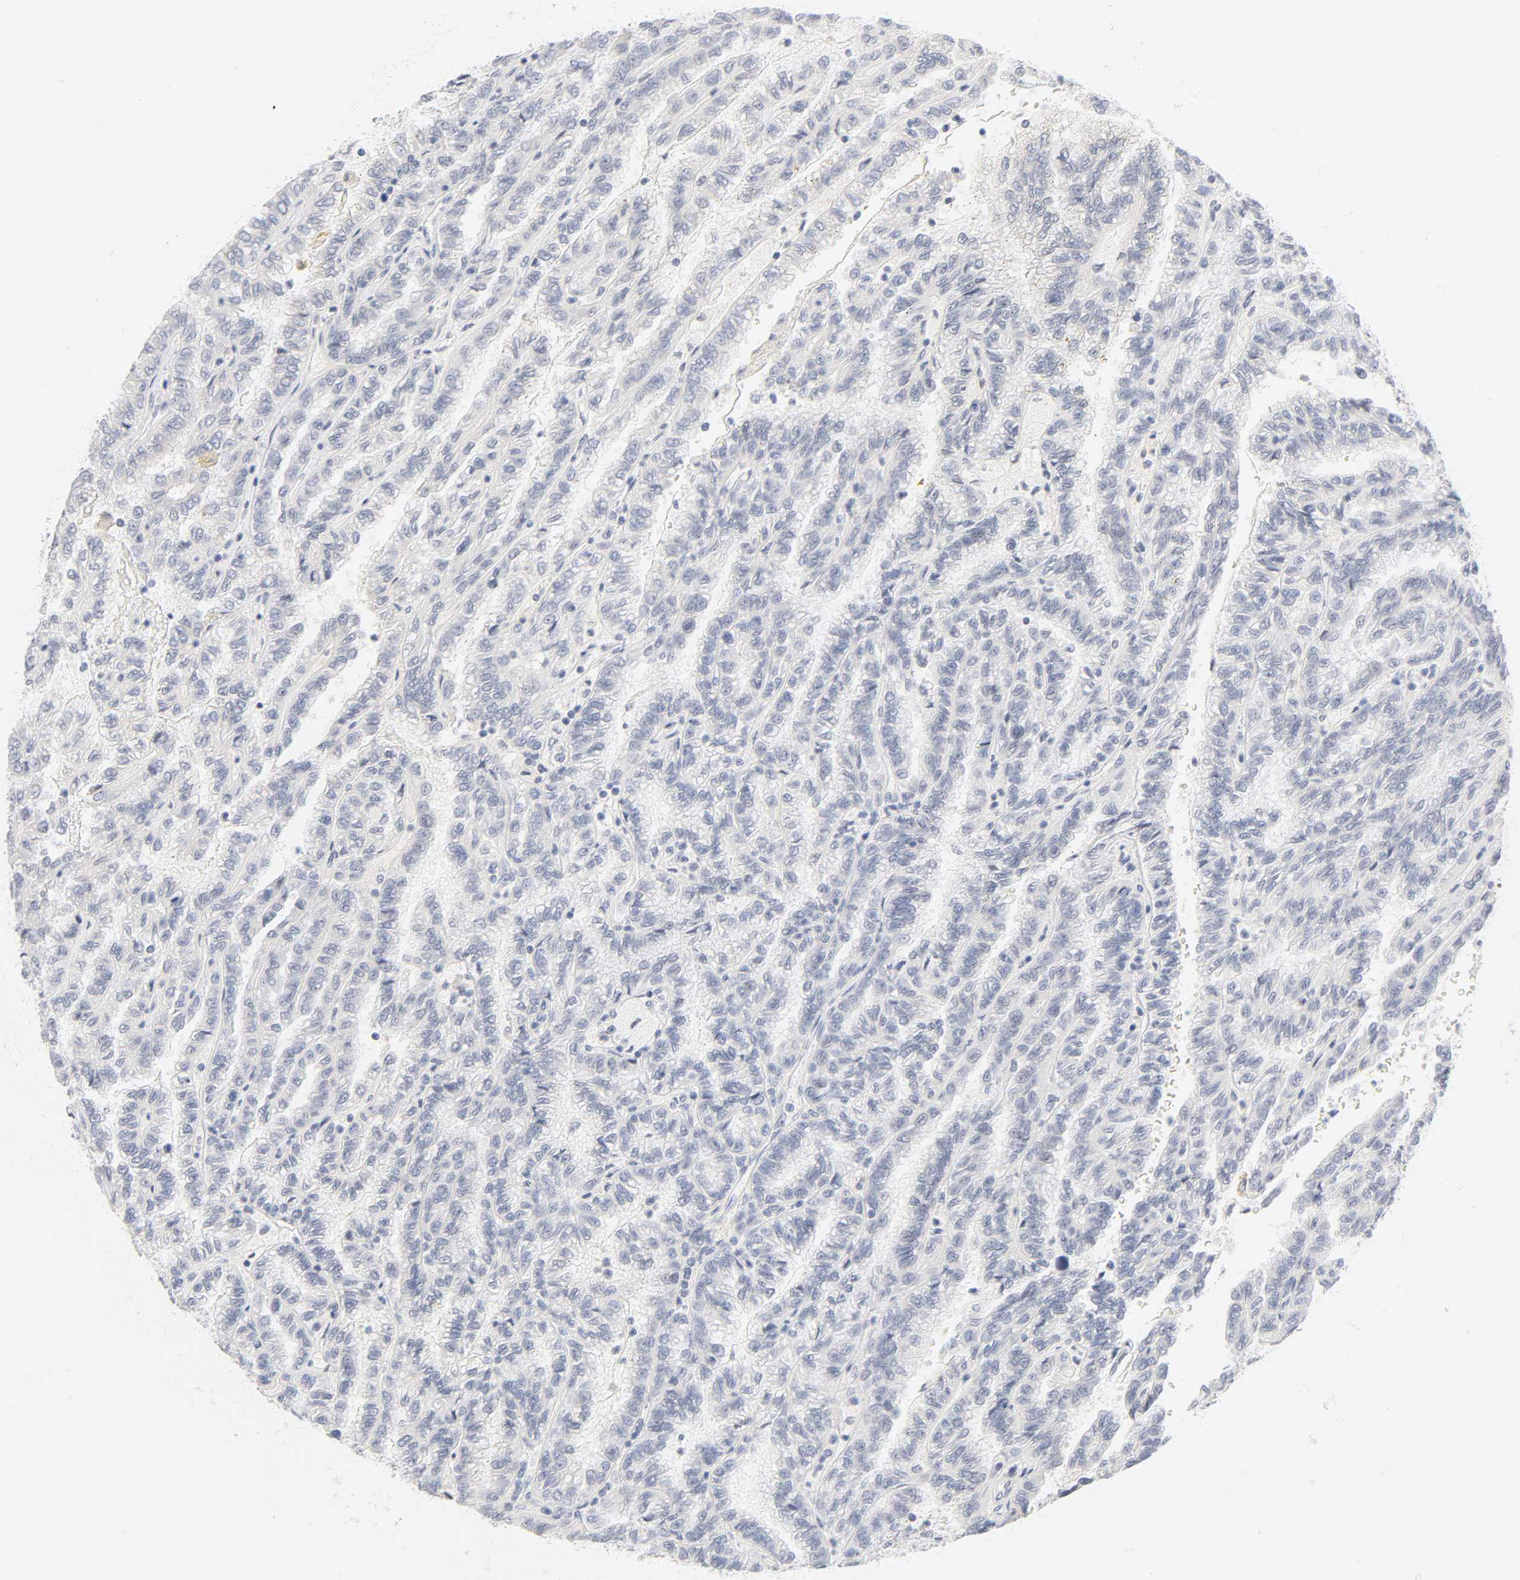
{"staining": {"intensity": "negative", "quantity": "none", "location": "none"}, "tissue": "renal cancer", "cell_type": "Tumor cells", "image_type": "cancer", "snomed": [{"axis": "morphology", "description": "Inflammation, NOS"}, {"axis": "morphology", "description": "Adenocarcinoma, NOS"}, {"axis": "topography", "description": "Kidney"}], "caption": "Immunohistochemistry (IHC) histopathology image of neoplastic tissue: renal adenocarcinoma stained with DAB (3,3'-diaminobenzidine) displays no significant protein expression in tumor cells.", "gene": "MNAT1", "patient": {"sex": "male", "age": 68}}